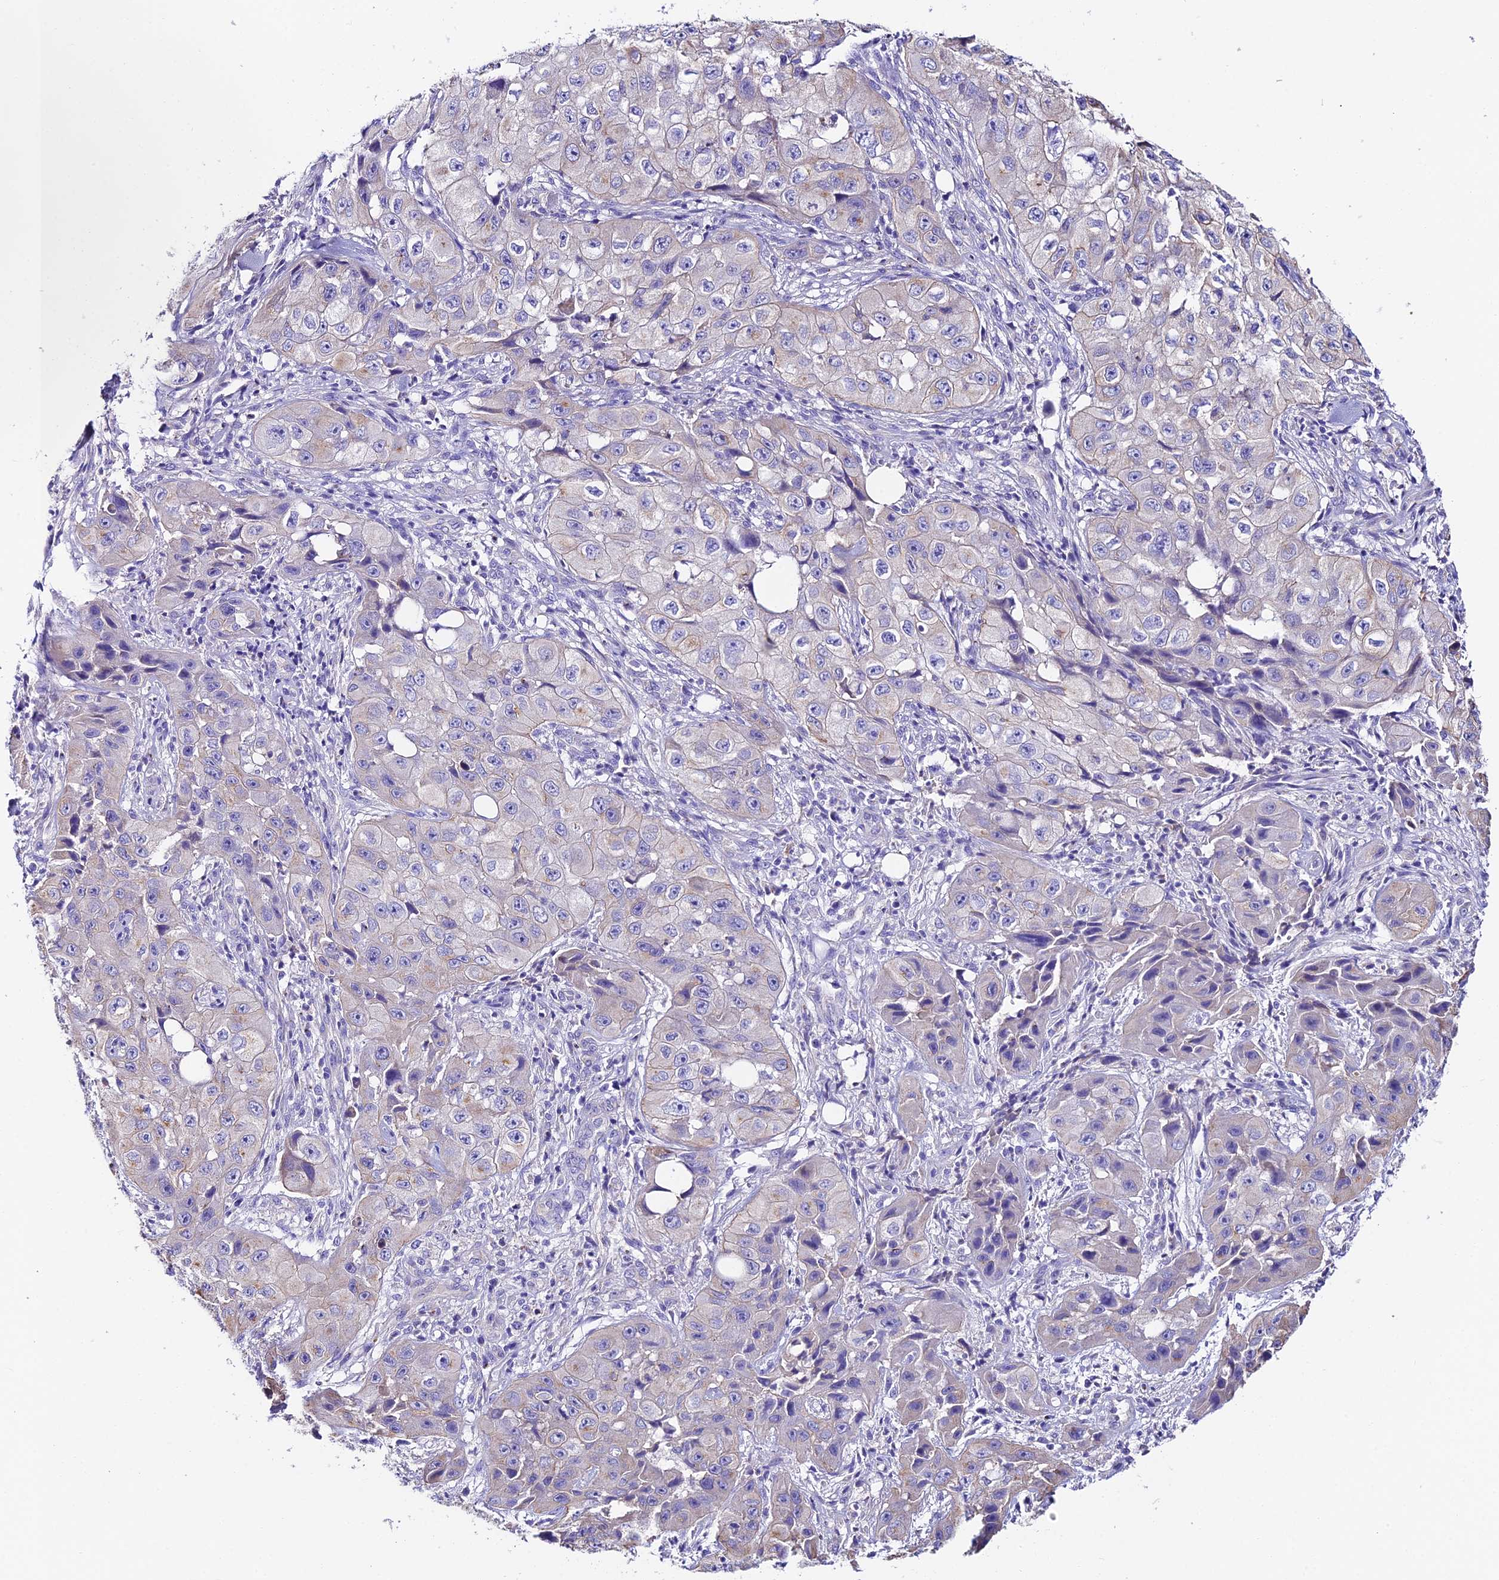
{"staining": {"intensity": "negative", "quantity": "none", "location": "none"}, "tissue": "skin cancer", "cell_type": "Tumor cells", "image_type": "cancer", "snomed": [{"axis": "morphology", "description": "Squamous cell carcinoma, NOS"}, {"axis": "topography", "description": "Skin"}, {"axis": "topography", "description": "Subcutis"}], "caption": "A micrograph of squamous cell carcinoma (skin) stained for a protein shows no brown staining in tumor cells.", "gene": "QRFP", "patient": {"sex": "male", "age": 73}}